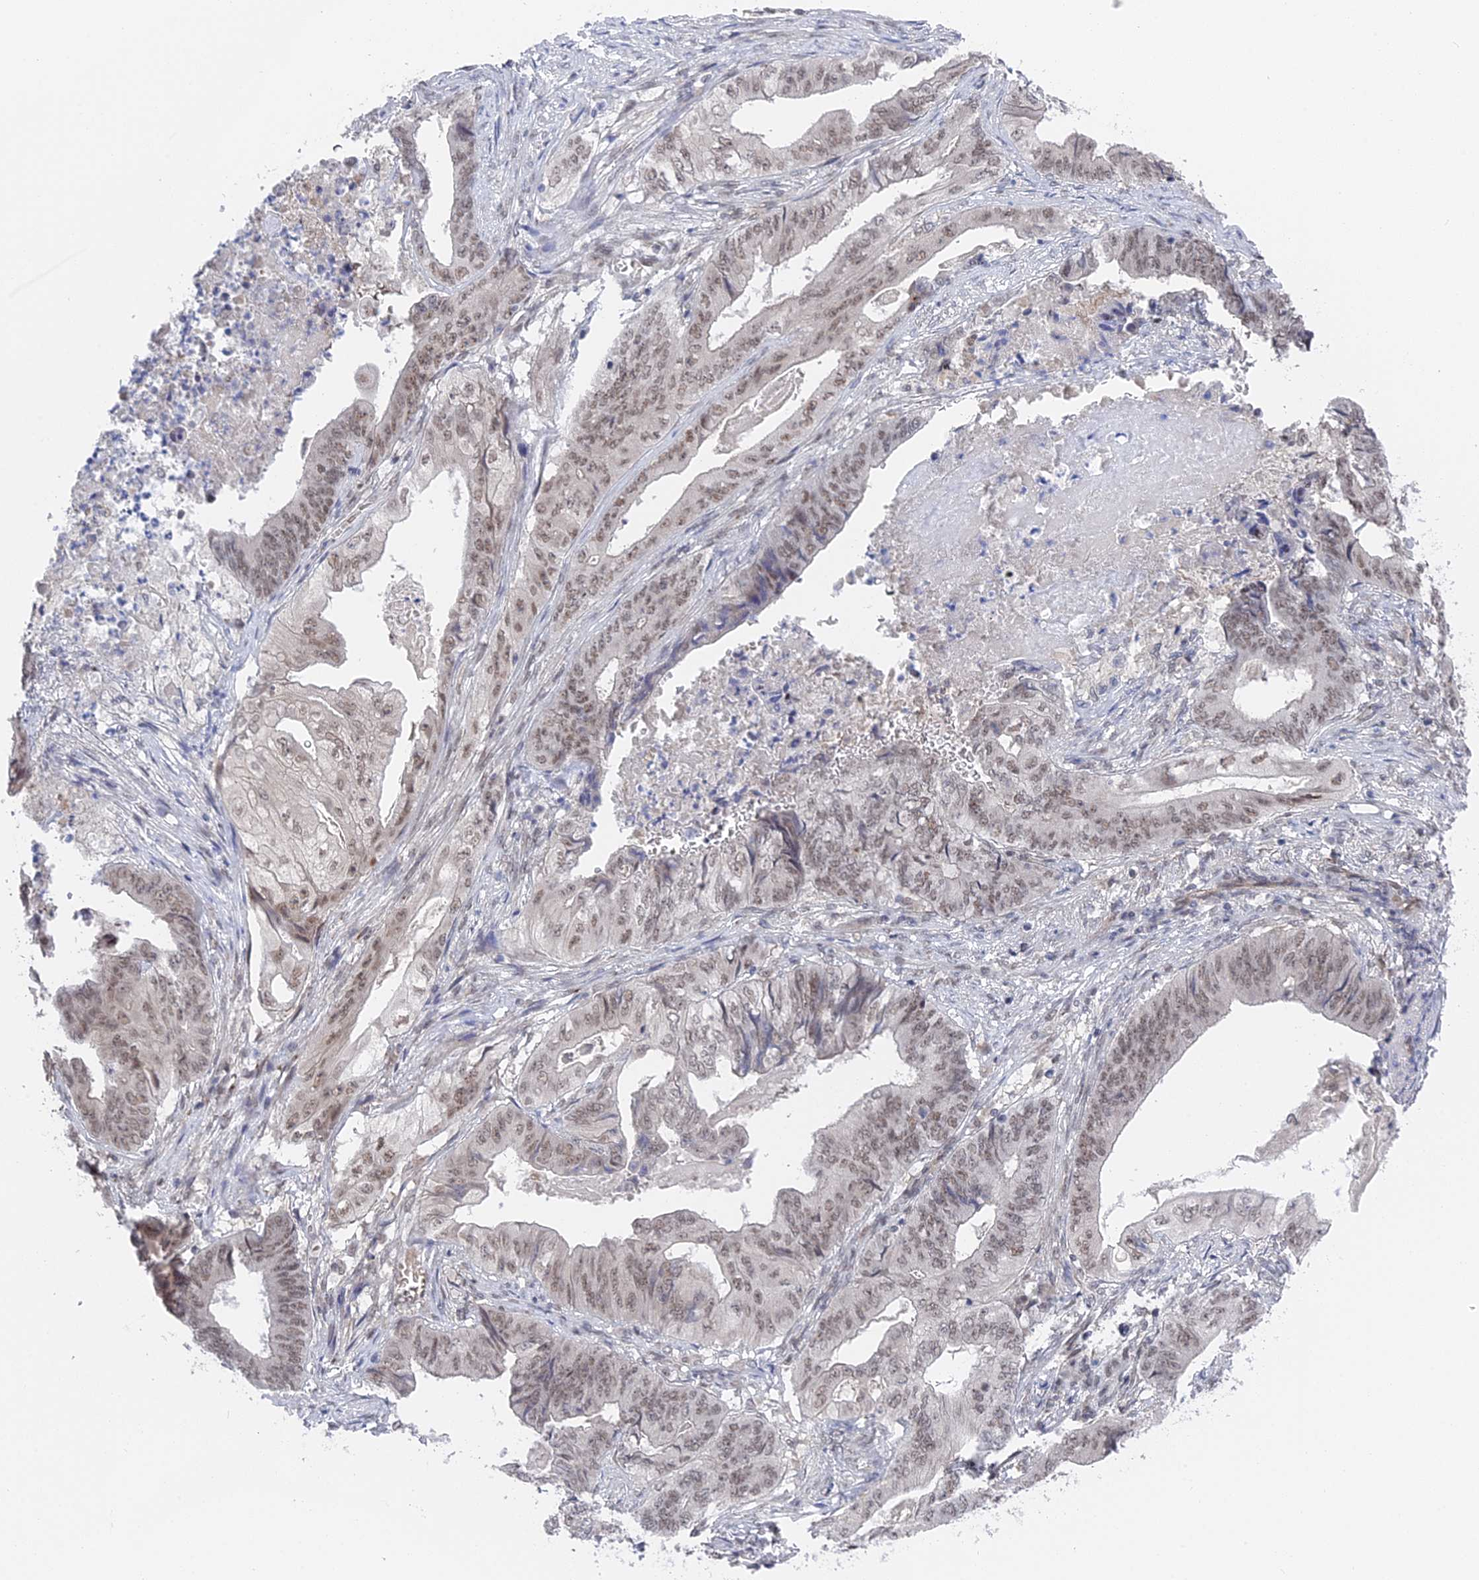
{"staining": {"intensity": "weak", "quantity": "25%-75%", "location": "nuclear"}, "tissue": "stomach cancer", "cell_type": "Tumor cells", "image_type": "cancer", "snomed": [{"axis": "morphology", "description": "Adenocarcinoma, NOS"}, {"axis": "topography", "description": "Stomach"}], "caption": "High-power microscopy captured an IHC histopathology image of stomach cancer (adenocarcinoma), revealing weak nuclear staining in about 25%-75% of tumor cells. The protein of interest is shown in brown color, while the nuclei are stained blue.", "gene": "CCDC85A", "patient": {"sex": "female", "age": 73}}